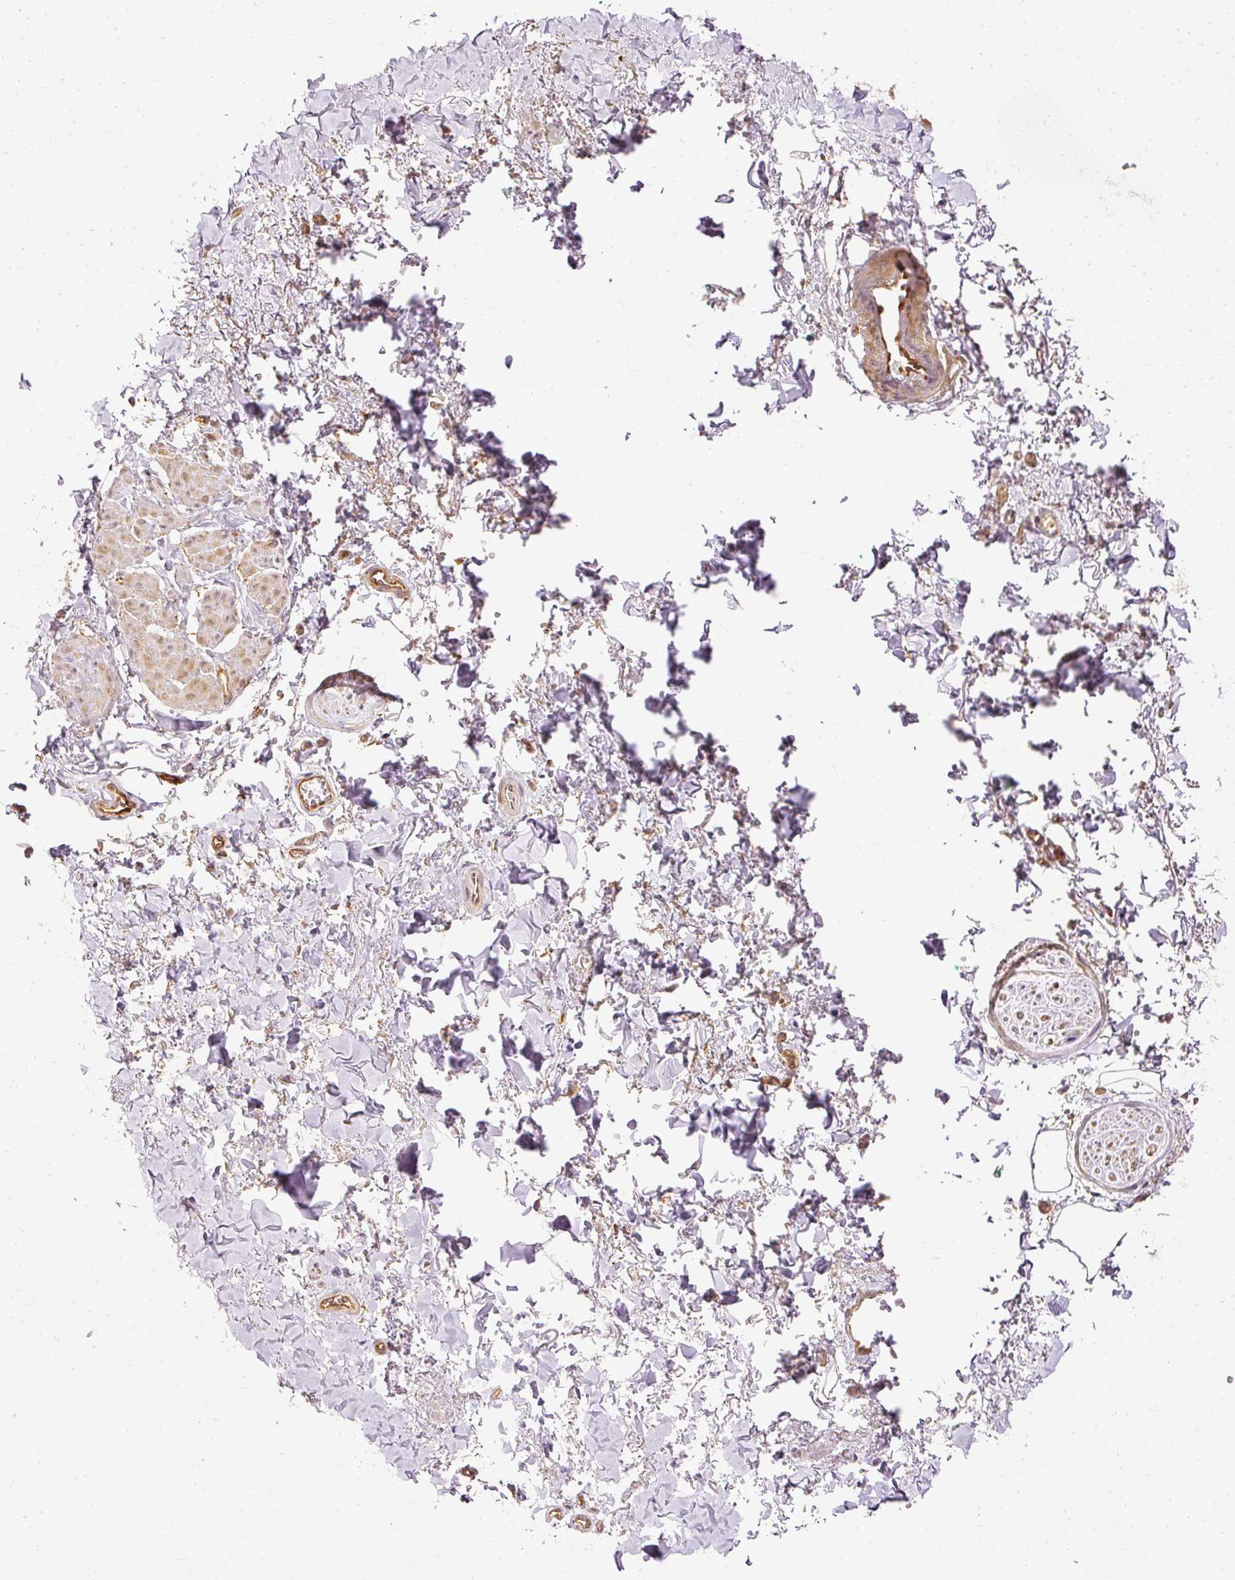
{"staining": {"intensity": "weak", "quantity": ">75%", "location": "cytoplasmic/membranous"}, "tissue": "adipose tissue", "cell_type": "Adipocytes", "image_type": "normal", "snomed": [{"axis": "morphology", "description": "Normal tissue, NOS"}, {"axis": "topography", "description": "Vulva"}, {"axis": "topography", "description": "Vagina"}, {"axis": "topography", "description": "Peripheral nerve tissue"}], "caption": "Immunohistochemical staining of benign adipose tissue exhibits weak cytoplasmic/membranous protein expression in about >75% of adipocytes.", "gene": "ARMH3", "patient": {"sex": "female", "age": 66}}